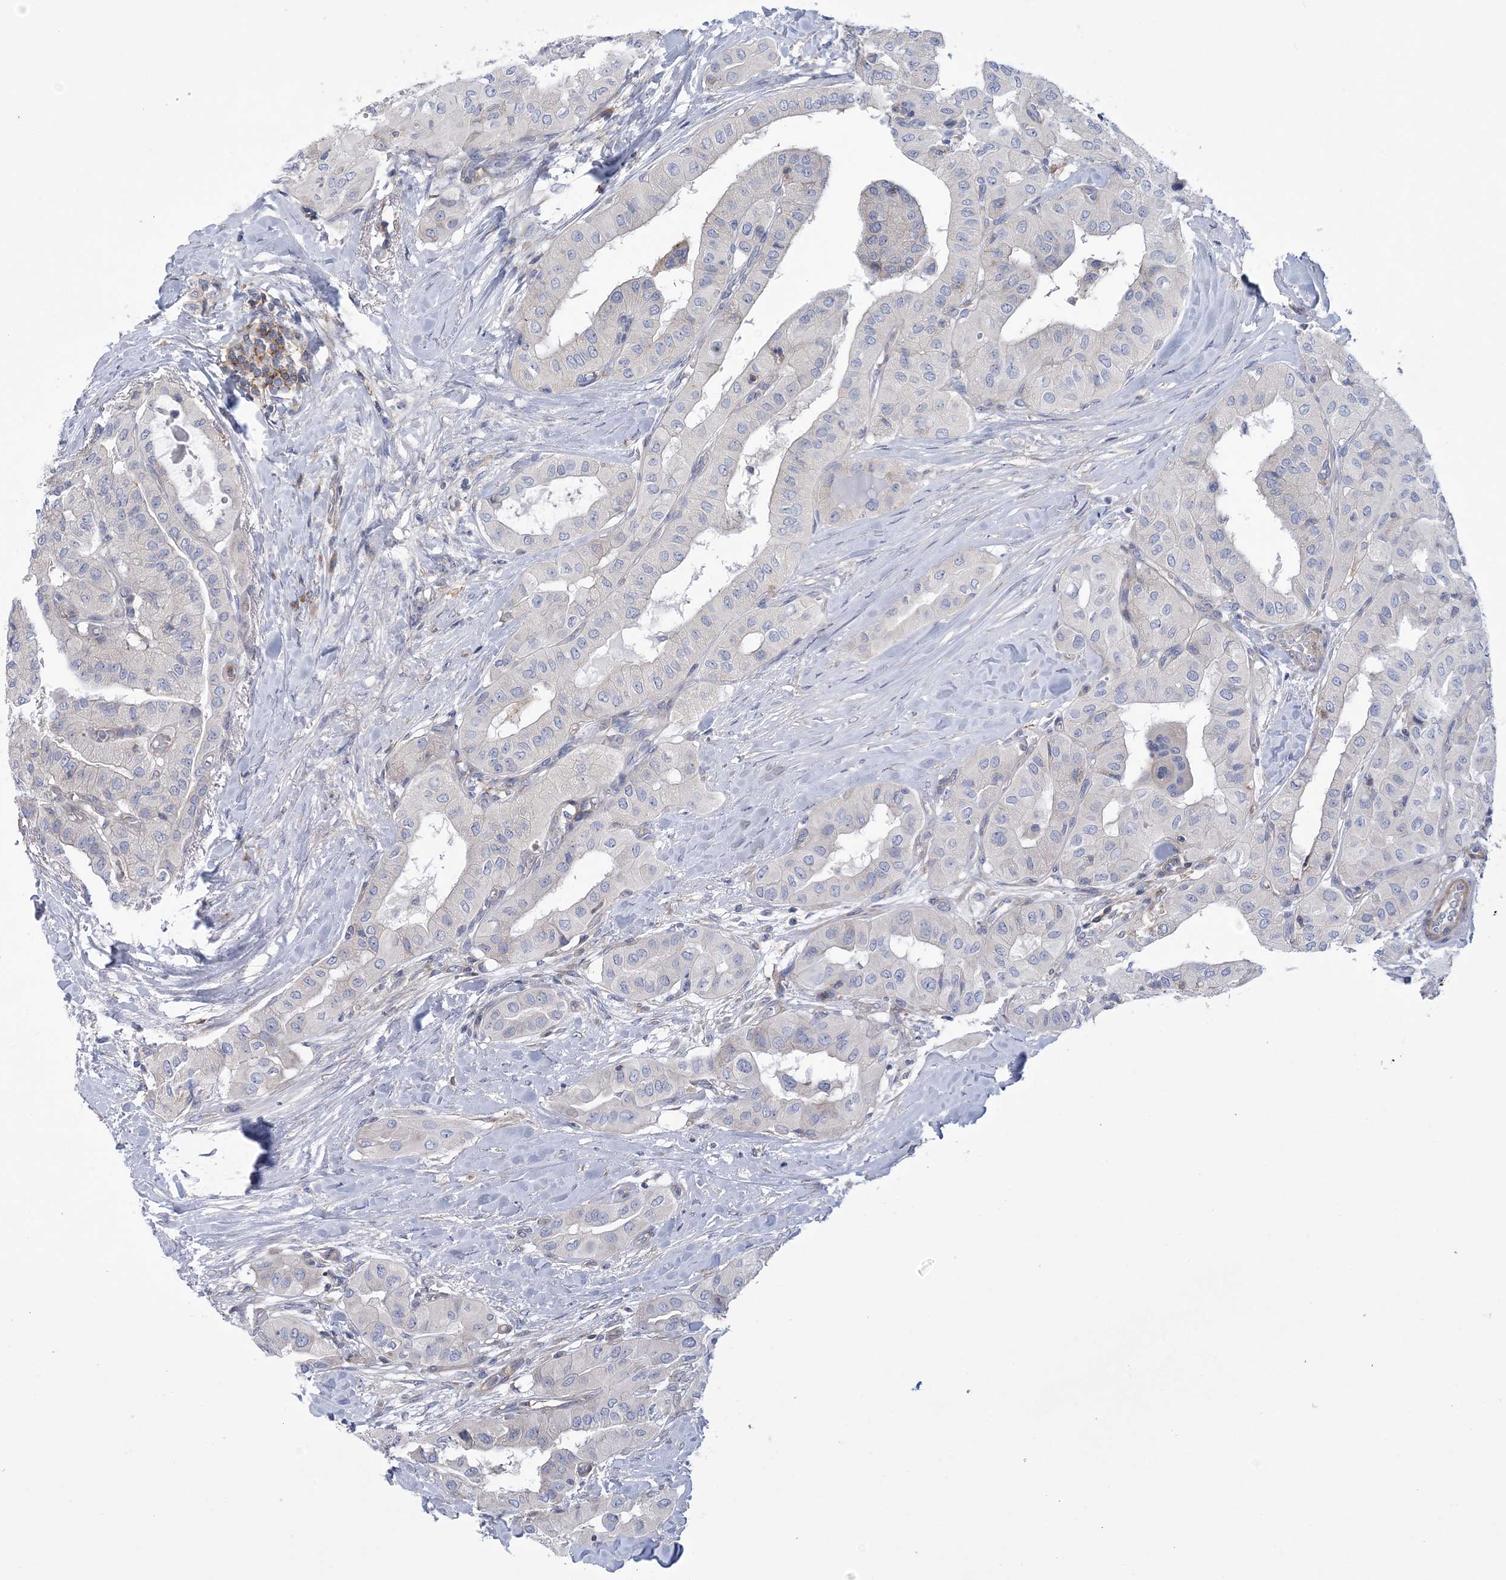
{"staining": {"intensity": "negative", "quantity": "none", "location": "none"}, "tissue": "thyroid cancer", "cell_type": "Tumor cells", "image_type": "cancer", "snomed": [{"axis": "morphology", "description": "Papillary adenocarcinoma, NOS"}, {"axis": "topography", "description": "Thyroid gland"}], "caption": "An IHC photomicrograph of thyroid papillary adenocarcinoma is shown. There is no staining in tumor cells of thyroid papillary adenocarcinoma. The staining is performed using DAB (3,3'-diaminobenzidine) brown chromogen with nuclei counter-stained in using hematoxylin.", "gene": "ARSJ", "patient": {"sex": "female", "age": 59}}